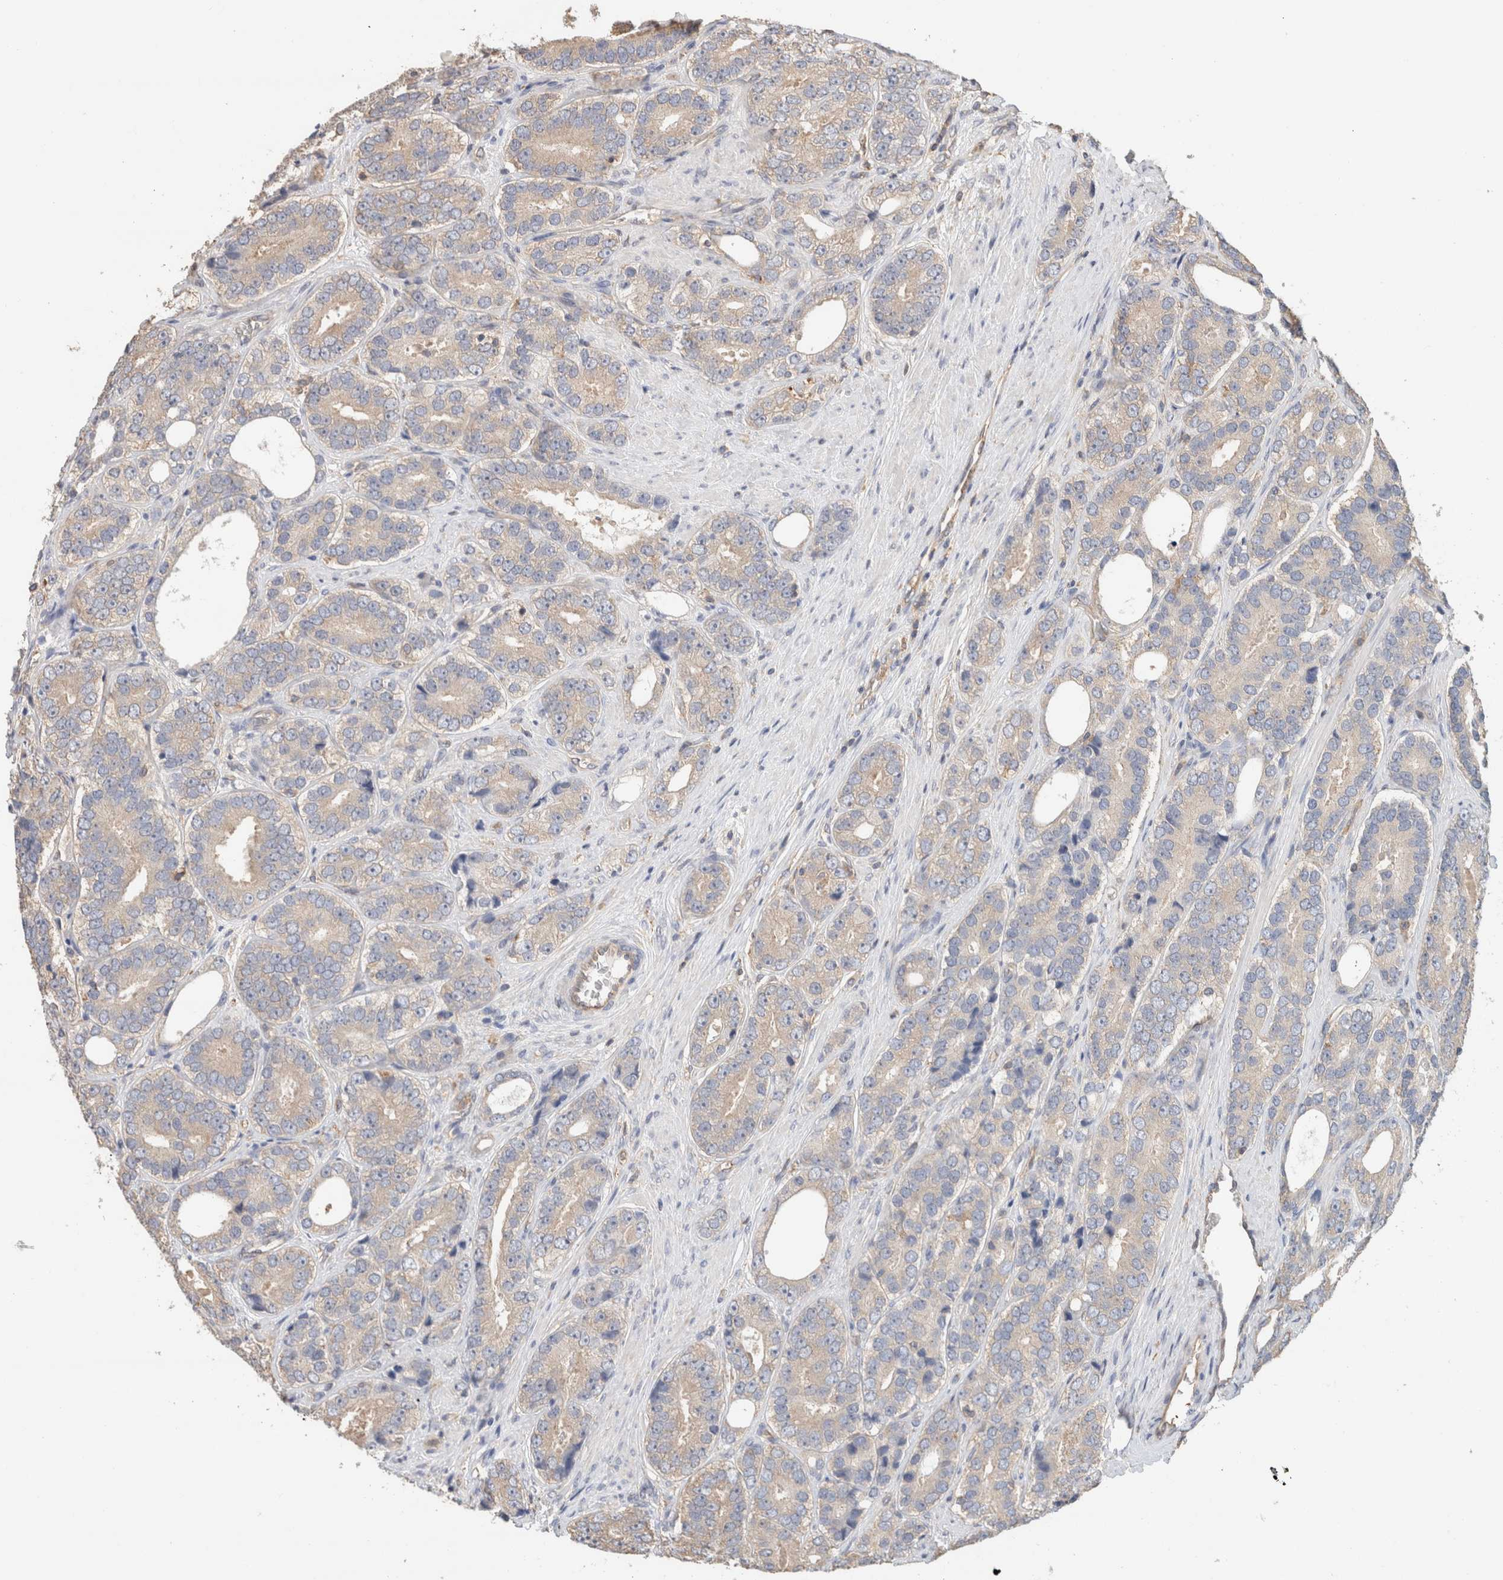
{"staining": {"intensity": "weak", "quantity": "<25%", "location": "cytoplasmic/membranous"}, "tissue": "prostate cancer", "cell_type": "Tumor cells", "image_type": "cancer", "snomed": [{"axis": "morphology", "description": "Adenocarcinoma, High grade"}, {"axis": "topography", "description": "Prostate"}], "caption": "Prostate cancer was stained to show a protein in brown. There is no significant positivity in tumor cells.", "gene": "CFAP418", "patient": {"sex": "male", "age": 56}}